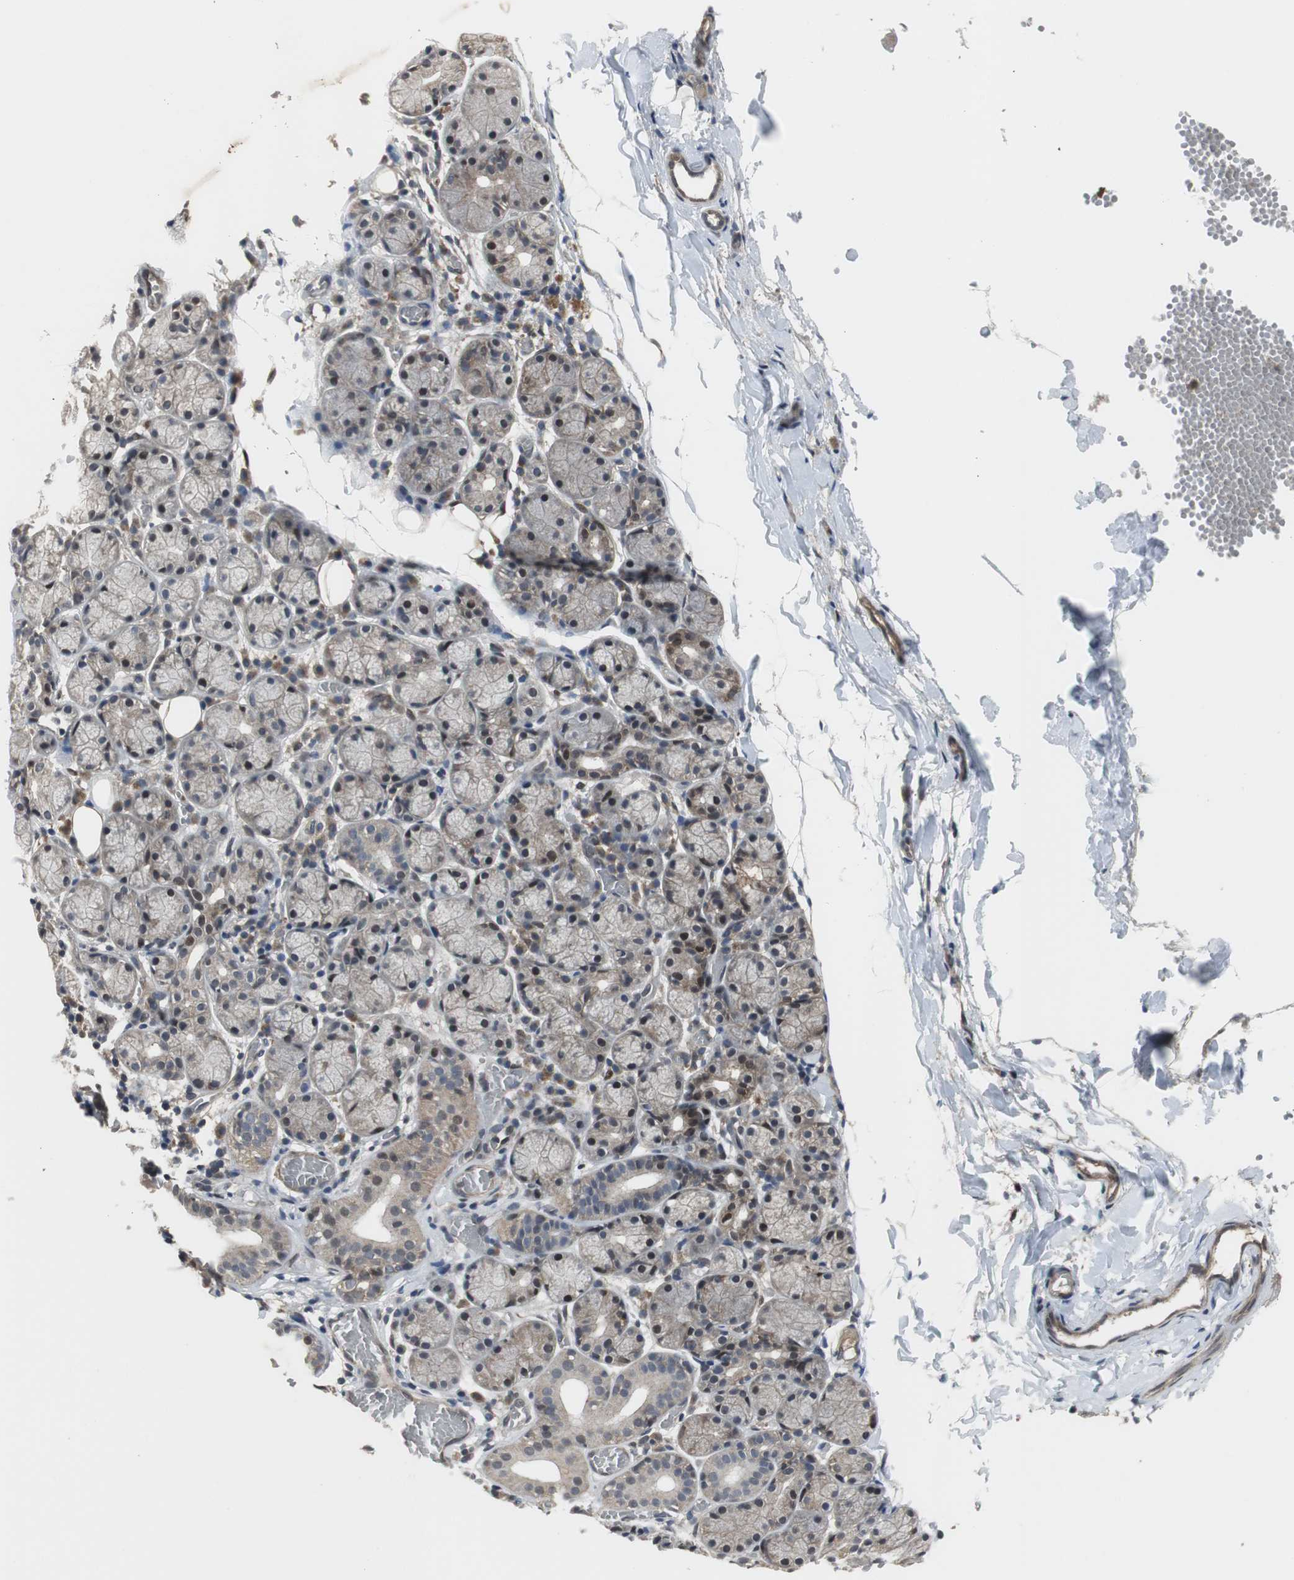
{"staining": {"intensity": "moderate", "quantity": "25%-75%", "location": "cytoplasmic/membranous,nuclear"}, "tissue": "salivary gland", "cell_type": "Glandular cells", "image_type": "normal", "snomed": [{"axis": "morphology", "description": "Normal tissue, NOS"}, {"axis": "topography", "description": "Salivary gland"}], "caption": "Immunohistochemistry staining of benign salivary gland, which shows medium levels of moderate cytoplasmic/membranous,nuclear staining in approximately 25%-75% of glandular cells indicating moderate cytoplasmic/membranous,nuclear protein positivity. The staining was performed using DAB (brown) for protein detection and nuclei were counterstained in hematoxylin (blue).", "gene": "PFDN1", "patient": {"sex": "female", "age": 24}}